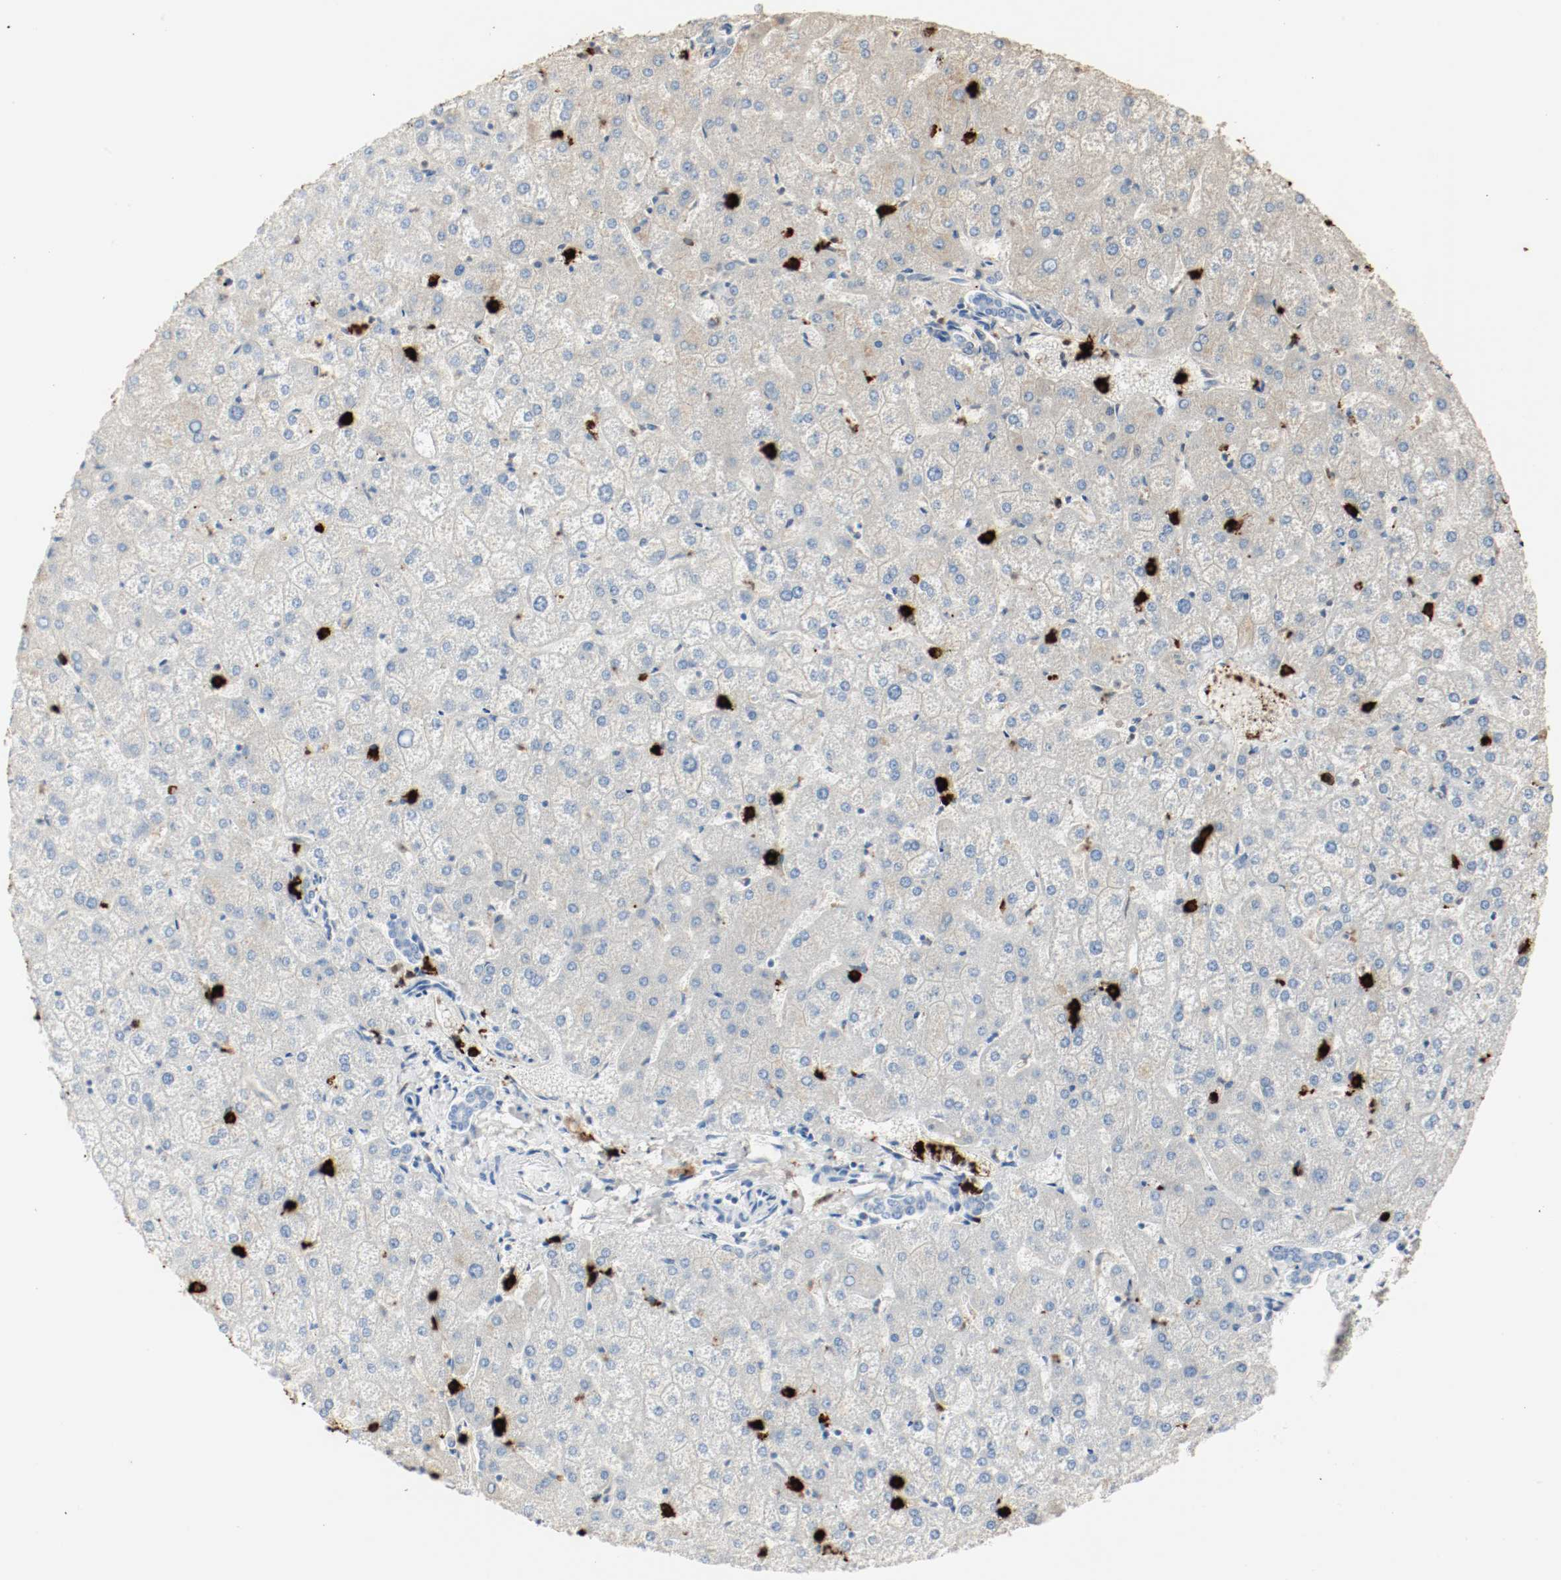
{"staining": {"intensity": "negative", "quantity": "none", "location": "none"}, "tissue": "liver", "cell_type": "Cholangiocytes", "image_type": "normal", "snomed": [{"axis": "morphology", "description": "Normal tissue, NOS"}, {"axis": "topography", "description": "Liver"}], "caption": "Liver stained for a protein using immunohistochemistry shows no positivity cholangiocytes.", "gene": "S100A9", "patient": {"sex": "female", "age": 32}}